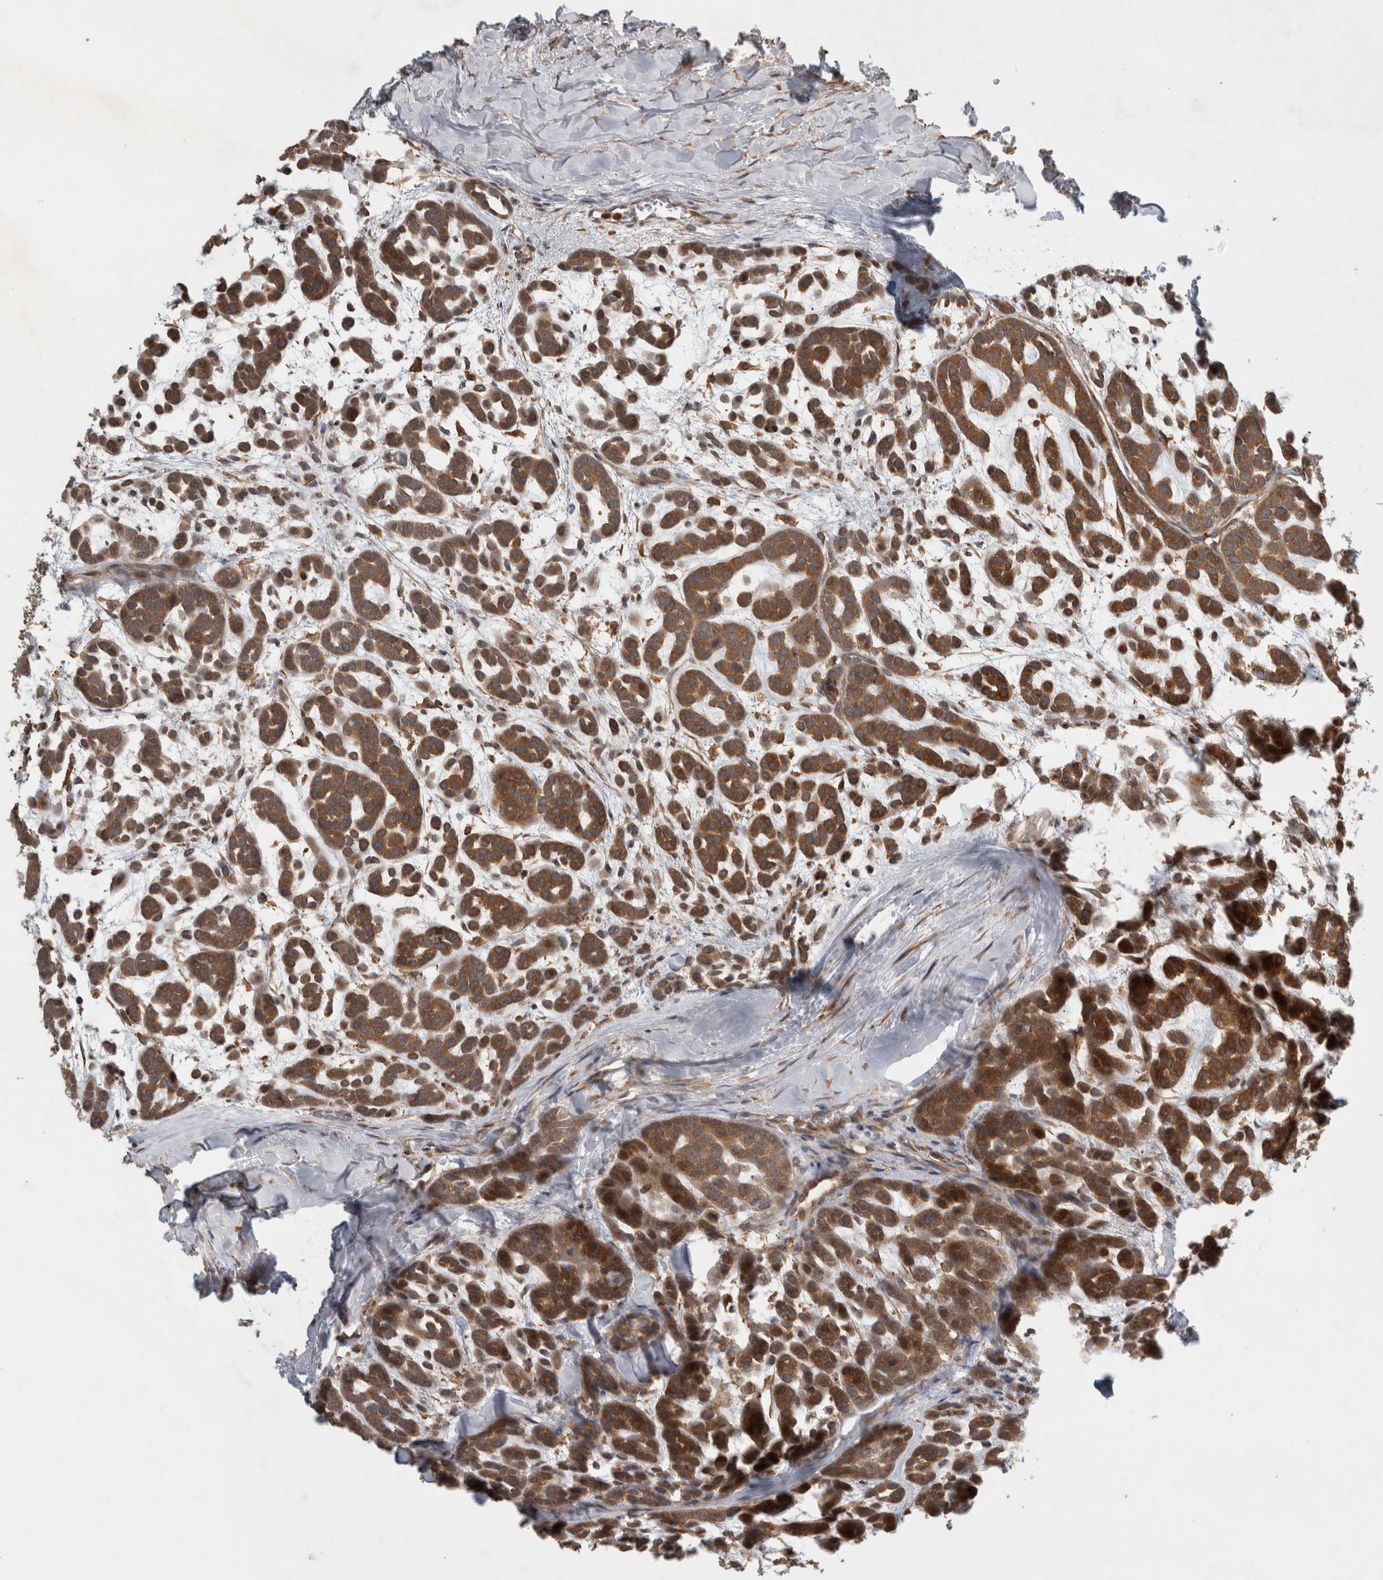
{"staining": {"intensity": "strong", "quantity": ">75%", "location": "cytoplasmic/membranous"}, "tissue": "head and neck cancer", "cell_type": "Tumor cells", "image_type": "cancer", "snomed": [{"axis": "morphology", "description": "Adenocarcinoma, NOS"}, {"axis": "morphology", "description": "Adenoma, NOS"}, {"axis": "topography", "description": "Head-Neck"}], "caption": "The photomicrograph displays immunohistochemical staining of head and neck cancer (adenocarcinoma). There is strong cytoplasmic/membranous positivity is appreciated in about >75% of tumor cells.", "gene": "VEPH1", "patient": {"sex": "female", "age": 55}}